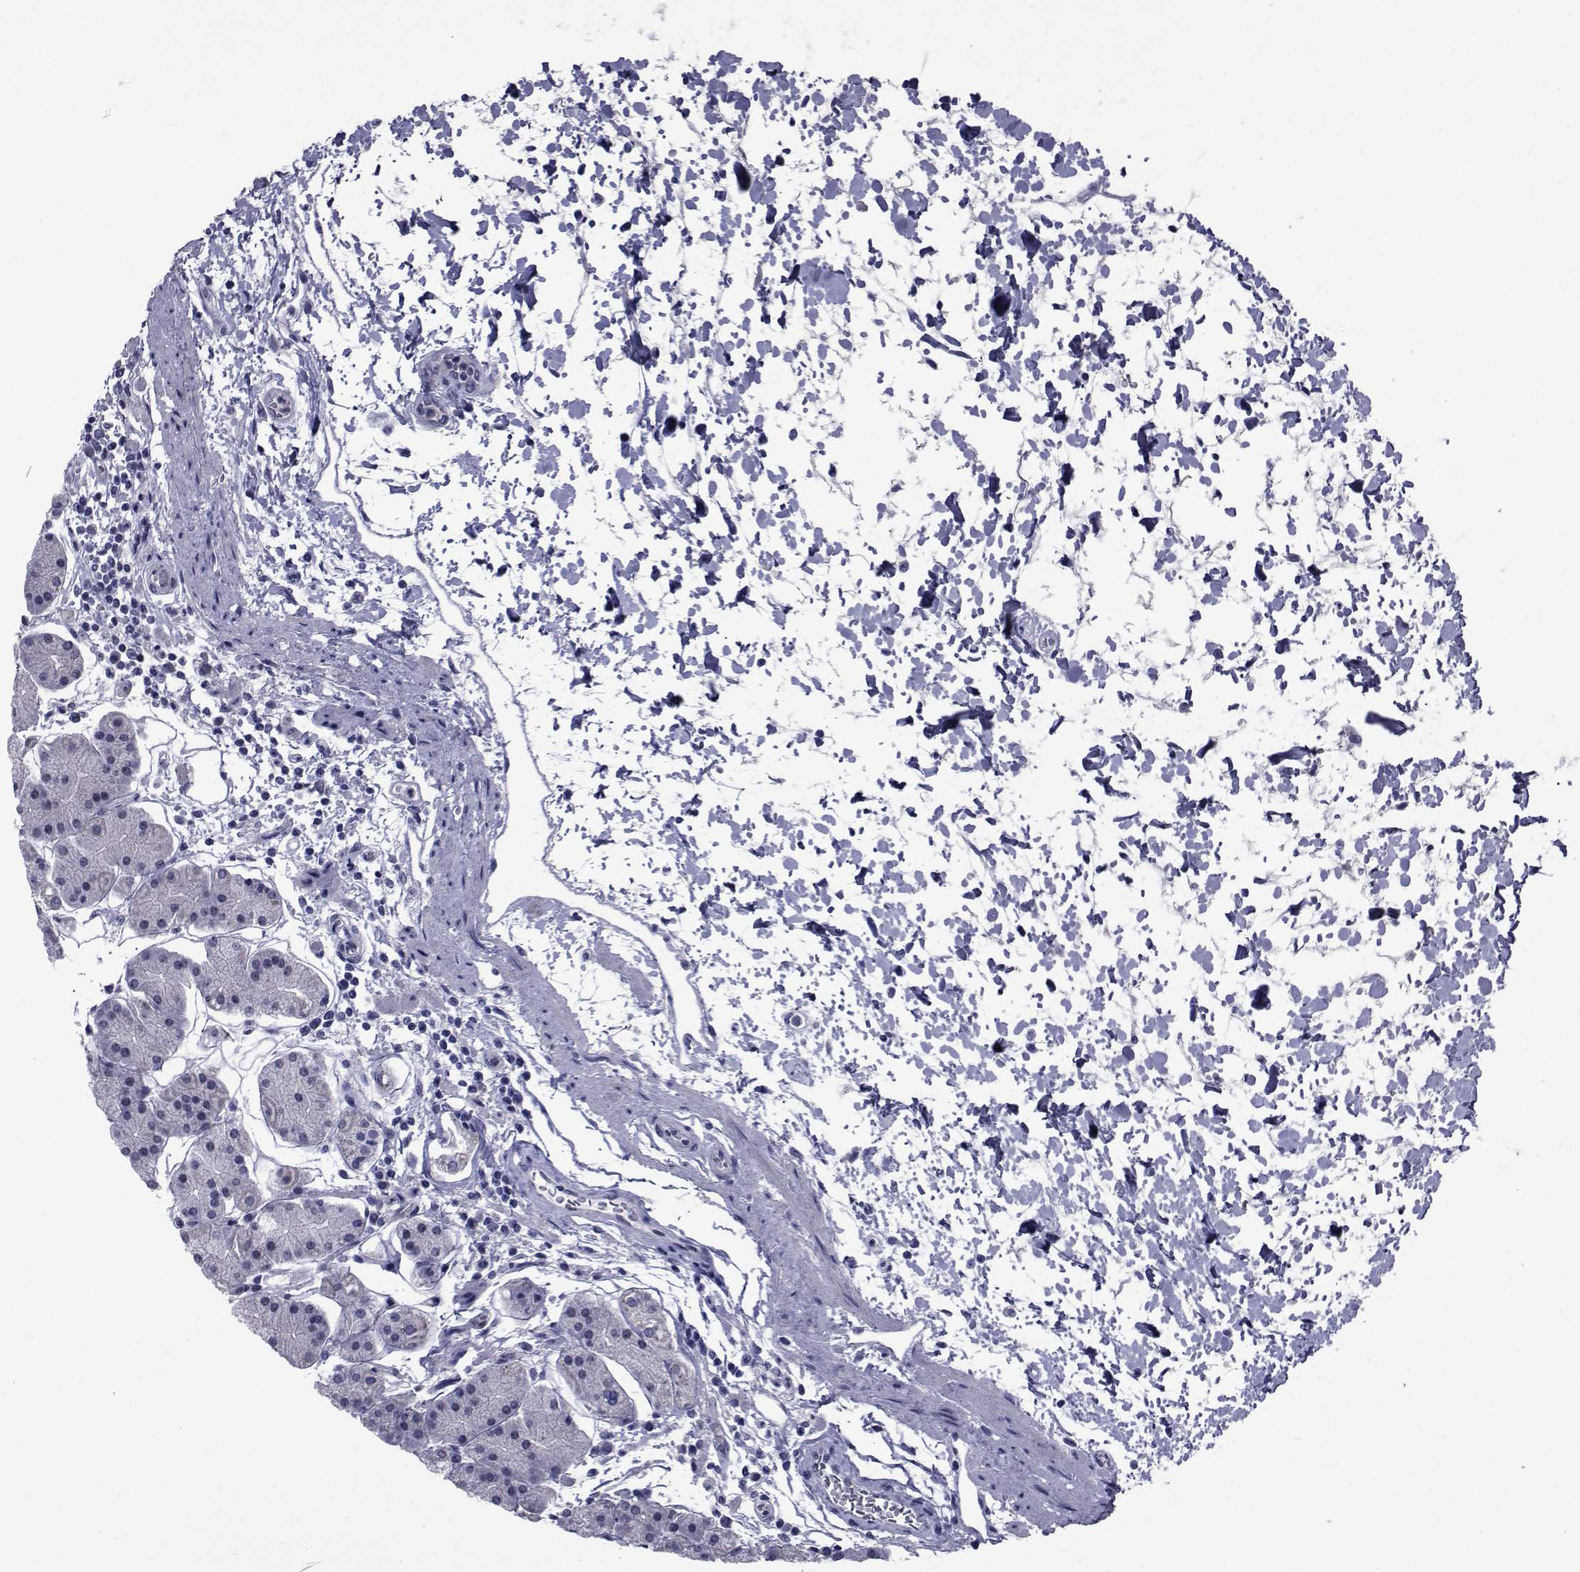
{"staining": {"intensity": "negative", "quantity": "none", "location": "none"}, "tissue": "stomach", "cell_type": "Glandular cells", "image_type": "normal", "snomed": [{"axis": "morphology", "description": "Normal tissue, NOS"}, {"axis": "topography", "description": "Stomach"}], "caption": "This micrograph is of normal stomach stained with immunohistochemistry (IHC) to label a protein in brown with the nuclei are counter-stained blue. There is no expression in glandular cells. Nuclei are stained in blue.", "gene": "SEMA5B", "patient": {"sex": "male", "age": 54}}